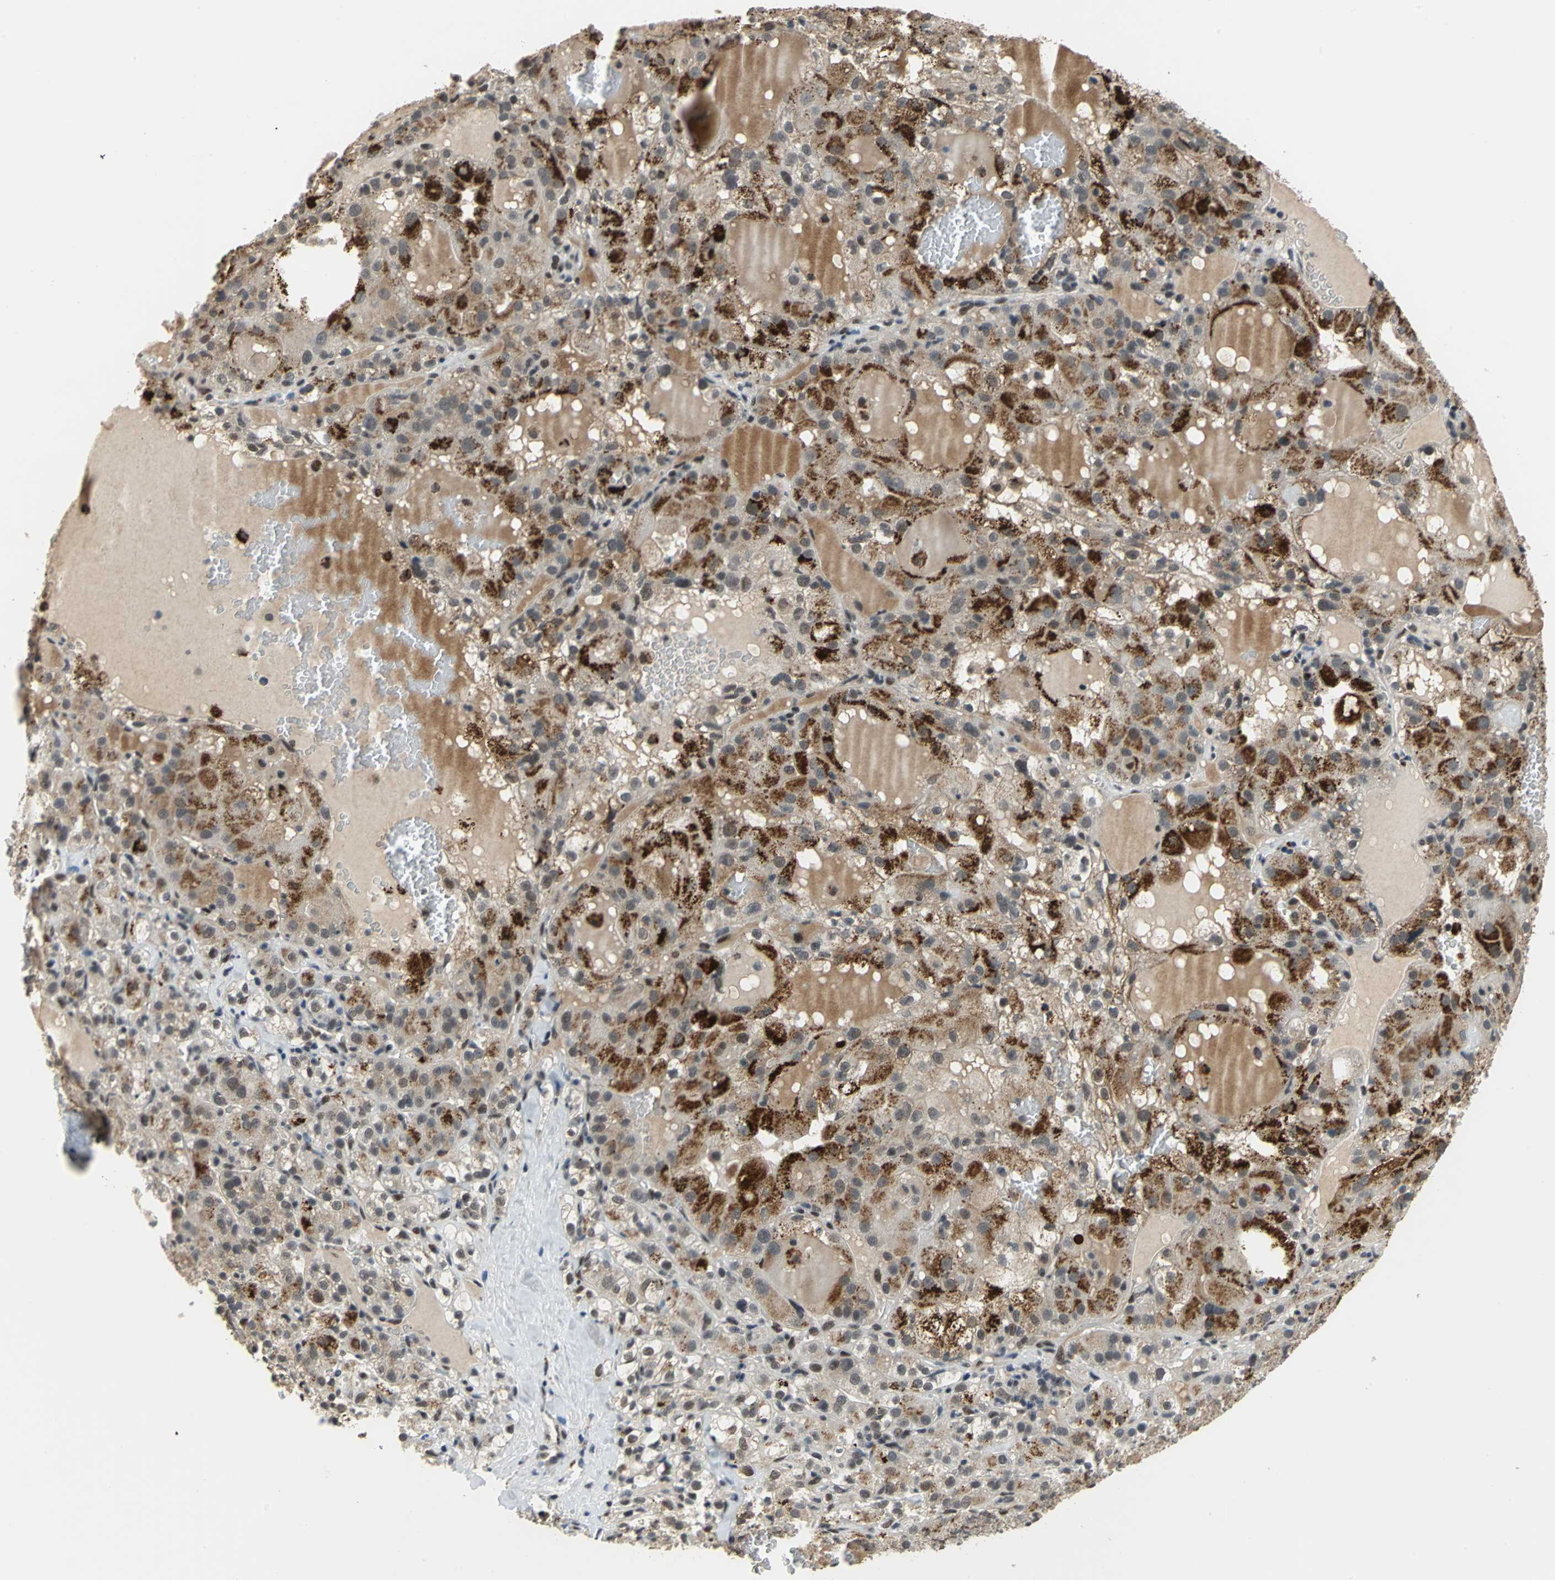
{"staining": {"intensity": "moderate", "quantity": "25%-75%", "location": "cytoplasmic/membranous,nuclear"}, "tissue": "renal cancer", "cell_type": "Tumor cells", "image_type": "cancer", "snomed": [{"axis": "morphology", "description": "Normal tissue, NOS"}, {"axis": "morphology", "description": "Adenocarcinoma, NOS"}, {"axis": "topography", "description": "Kidney"}], "caption": "Immunohistochemical staining of adenocarcinoma (renal) reveals medium levels of moderate cytoplasmic/membranous and nuclear protein staining in approximately 25%-75% of tumor cells. The staining was performed using DAB to visualize the protein expression in brown, while the nuclei were stained in blue with hematoxylin (Magnification: 20x).", "gene": "ELF2", "patient": {"sex": "male", "age": 61}}